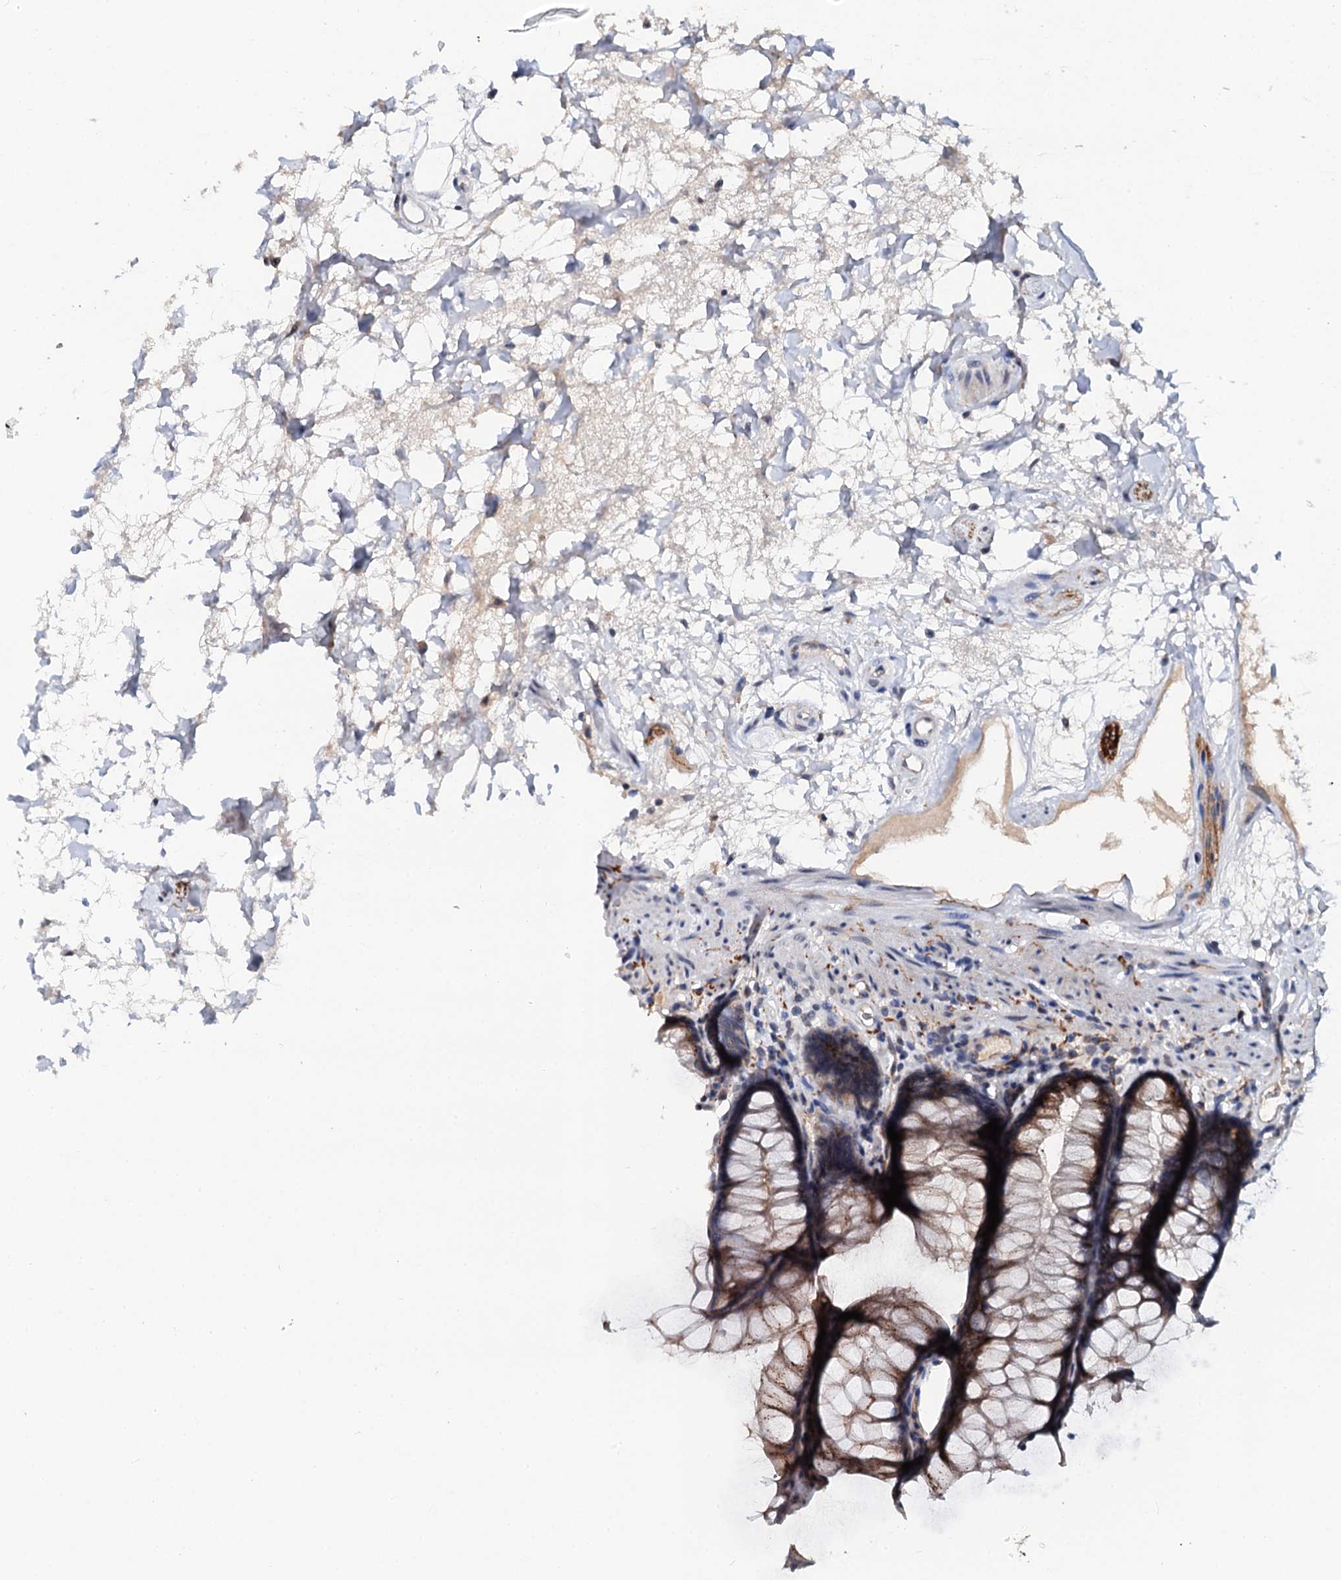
{"staining": {"intensity": "weak", "quantity": "25%-75%", "location": "cytoplasmic/membranous"}, "tissue": "rectum", "cell_type": "Glandular cells", "image_type": "normal", "snomed": [{"axis": "morphology", "description": "Normal tissue, NOS"}, {"axis": "topography", "description": "Rectum"}], "caption": "IHC photomicrograph of benign rectum: human rectum stained using immunohistochemistry (IHC) demonstrates low levels of weak protein expression localized specifically in the cytoplasmic/membranous of glandular cells, appearing as a cytoplasmic/membranous brown color.", "gene": "NALF1", "patient": {"sex": "male", "age": 64}}